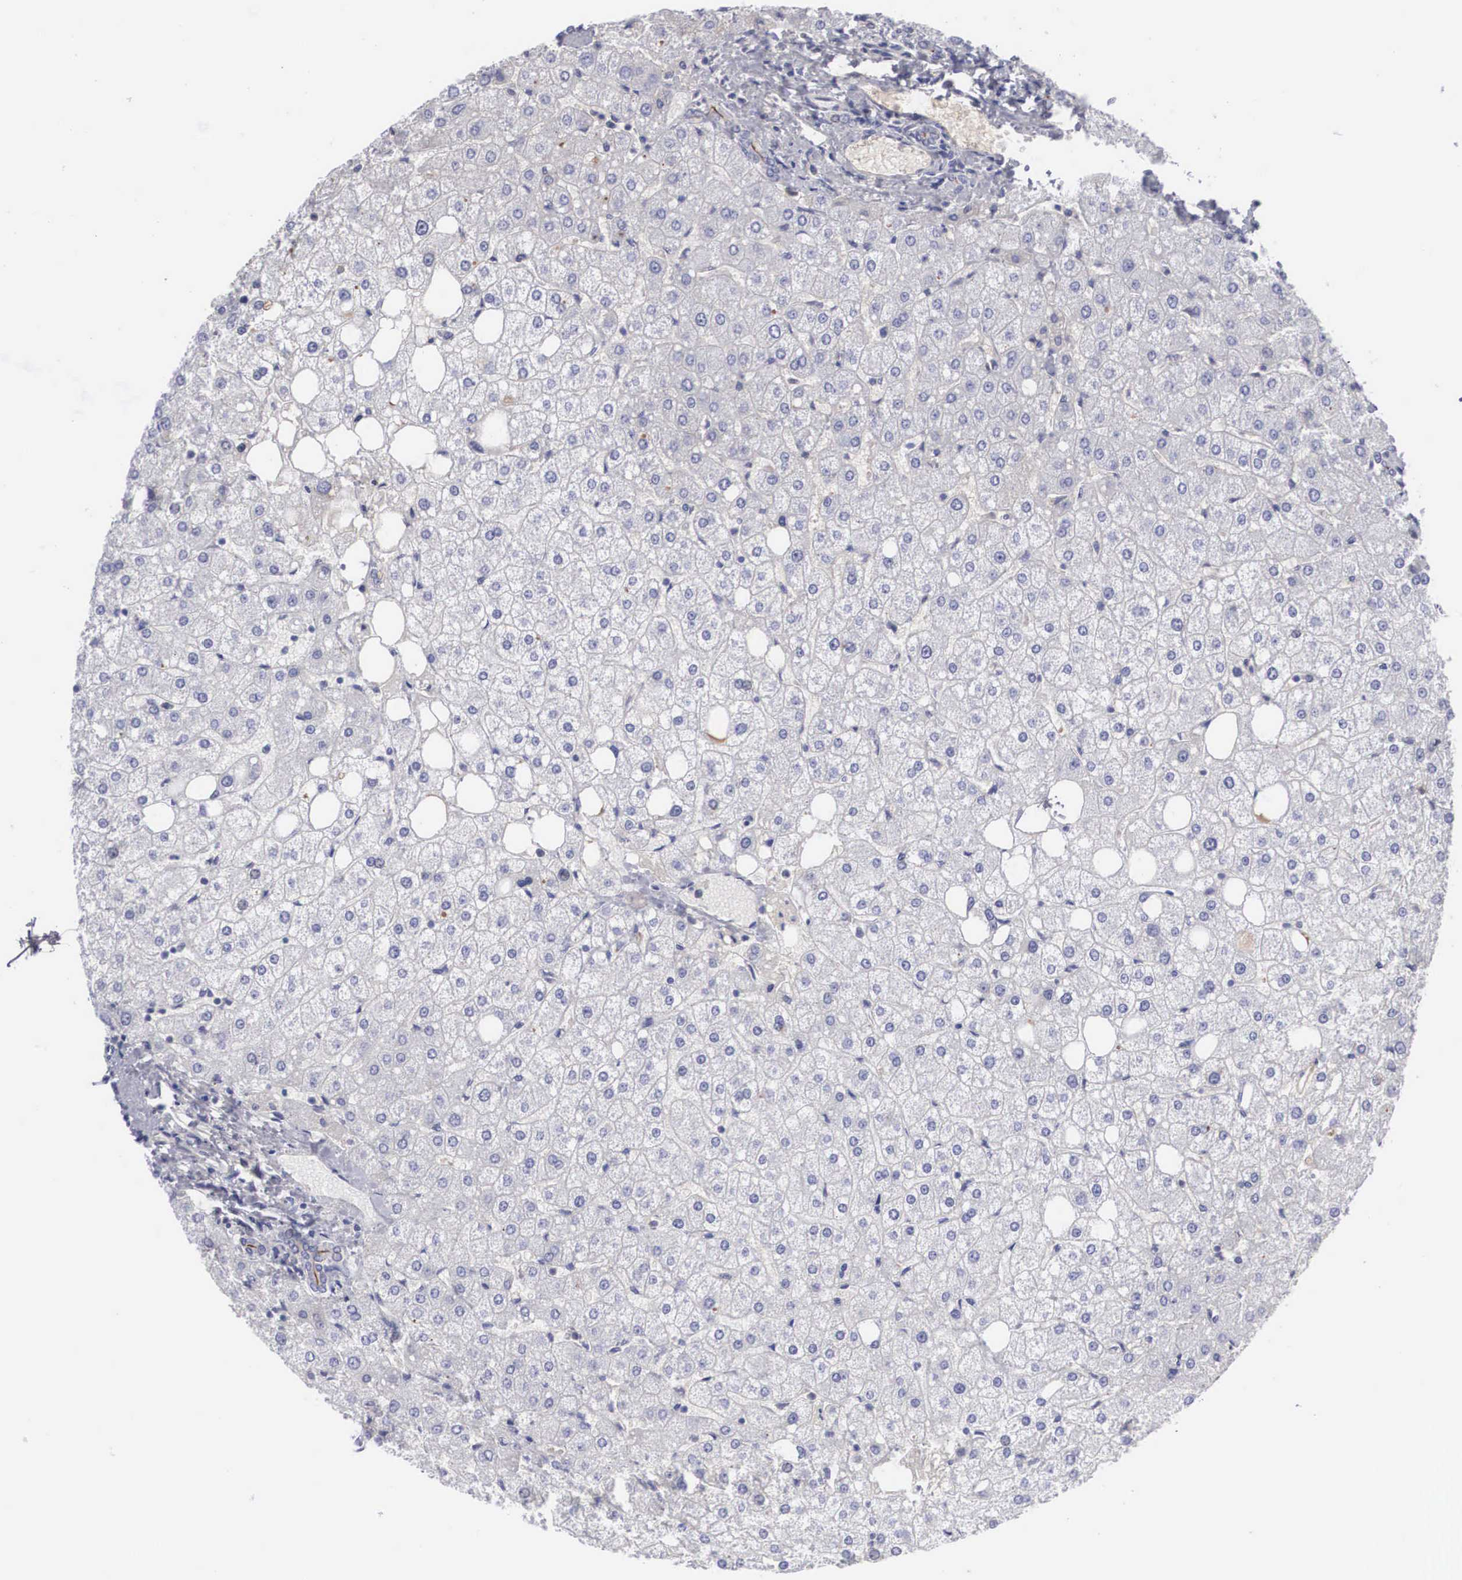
{"staining": {"intensity": "negative", "quantity": "none", "location": "none"}, "tissue": "liver", "cell_type": "Cholangiocytes", "image_type": "normal", "snomed": [{"axis": "morphology", "description": "Normal tissue, NOS"}, {"axis": "topography", "description": "Liver"}], "caption": "Immunohistochemistry (IHC) of unremarkable liver reveals no staining in cholangiocytes. (Brightfield microscopy of DAB IHC at high magnification).", "gene": "RBPJ", "patient": {"sex": "male", "age": 35}}